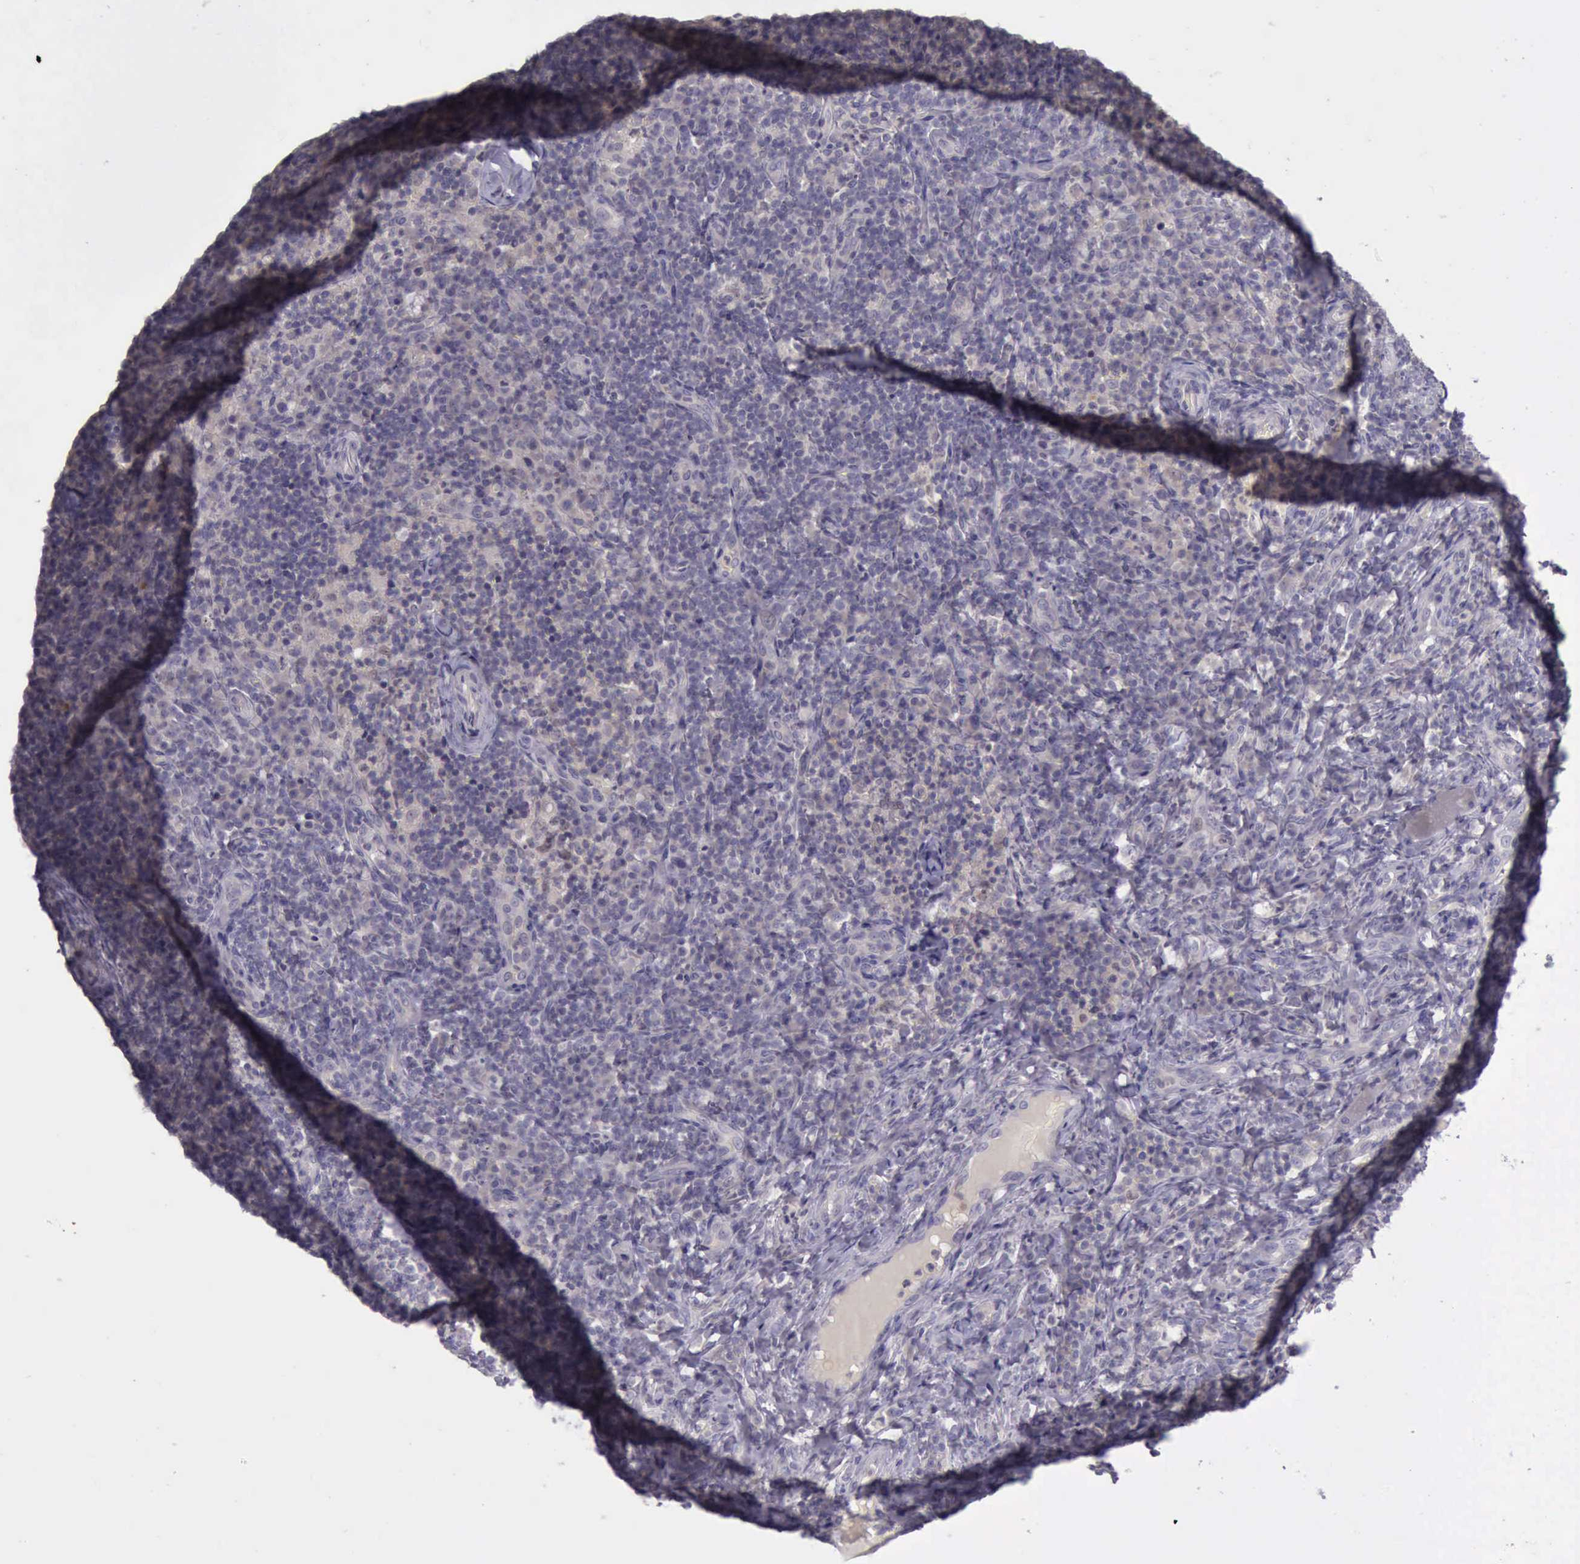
{"staining": {"intensity": "negative", "quantity": "none", "location": "none"}, "tissue": "lymph node", "cell_type": "Germinal center cells", "image_type": "normal", "snomed": [{"axis": "morphology", "description": "Normal tissue, NOS"}, {"axis": "morphology", "description": "Inflammation, NOS"}, {"axis": "topography", "description": "Lymph node"}], "caption": "High magnification brightfield microscopy of unremarkable lymph node stained with DAB (brown) and counterstained with hematoxylin (blue): germinal center cells show no significant positivity. (DAB IHC with hematoxylin counter stain).", "gene": "ARNT2", "patient": {"sex": "male", "age": 46}}